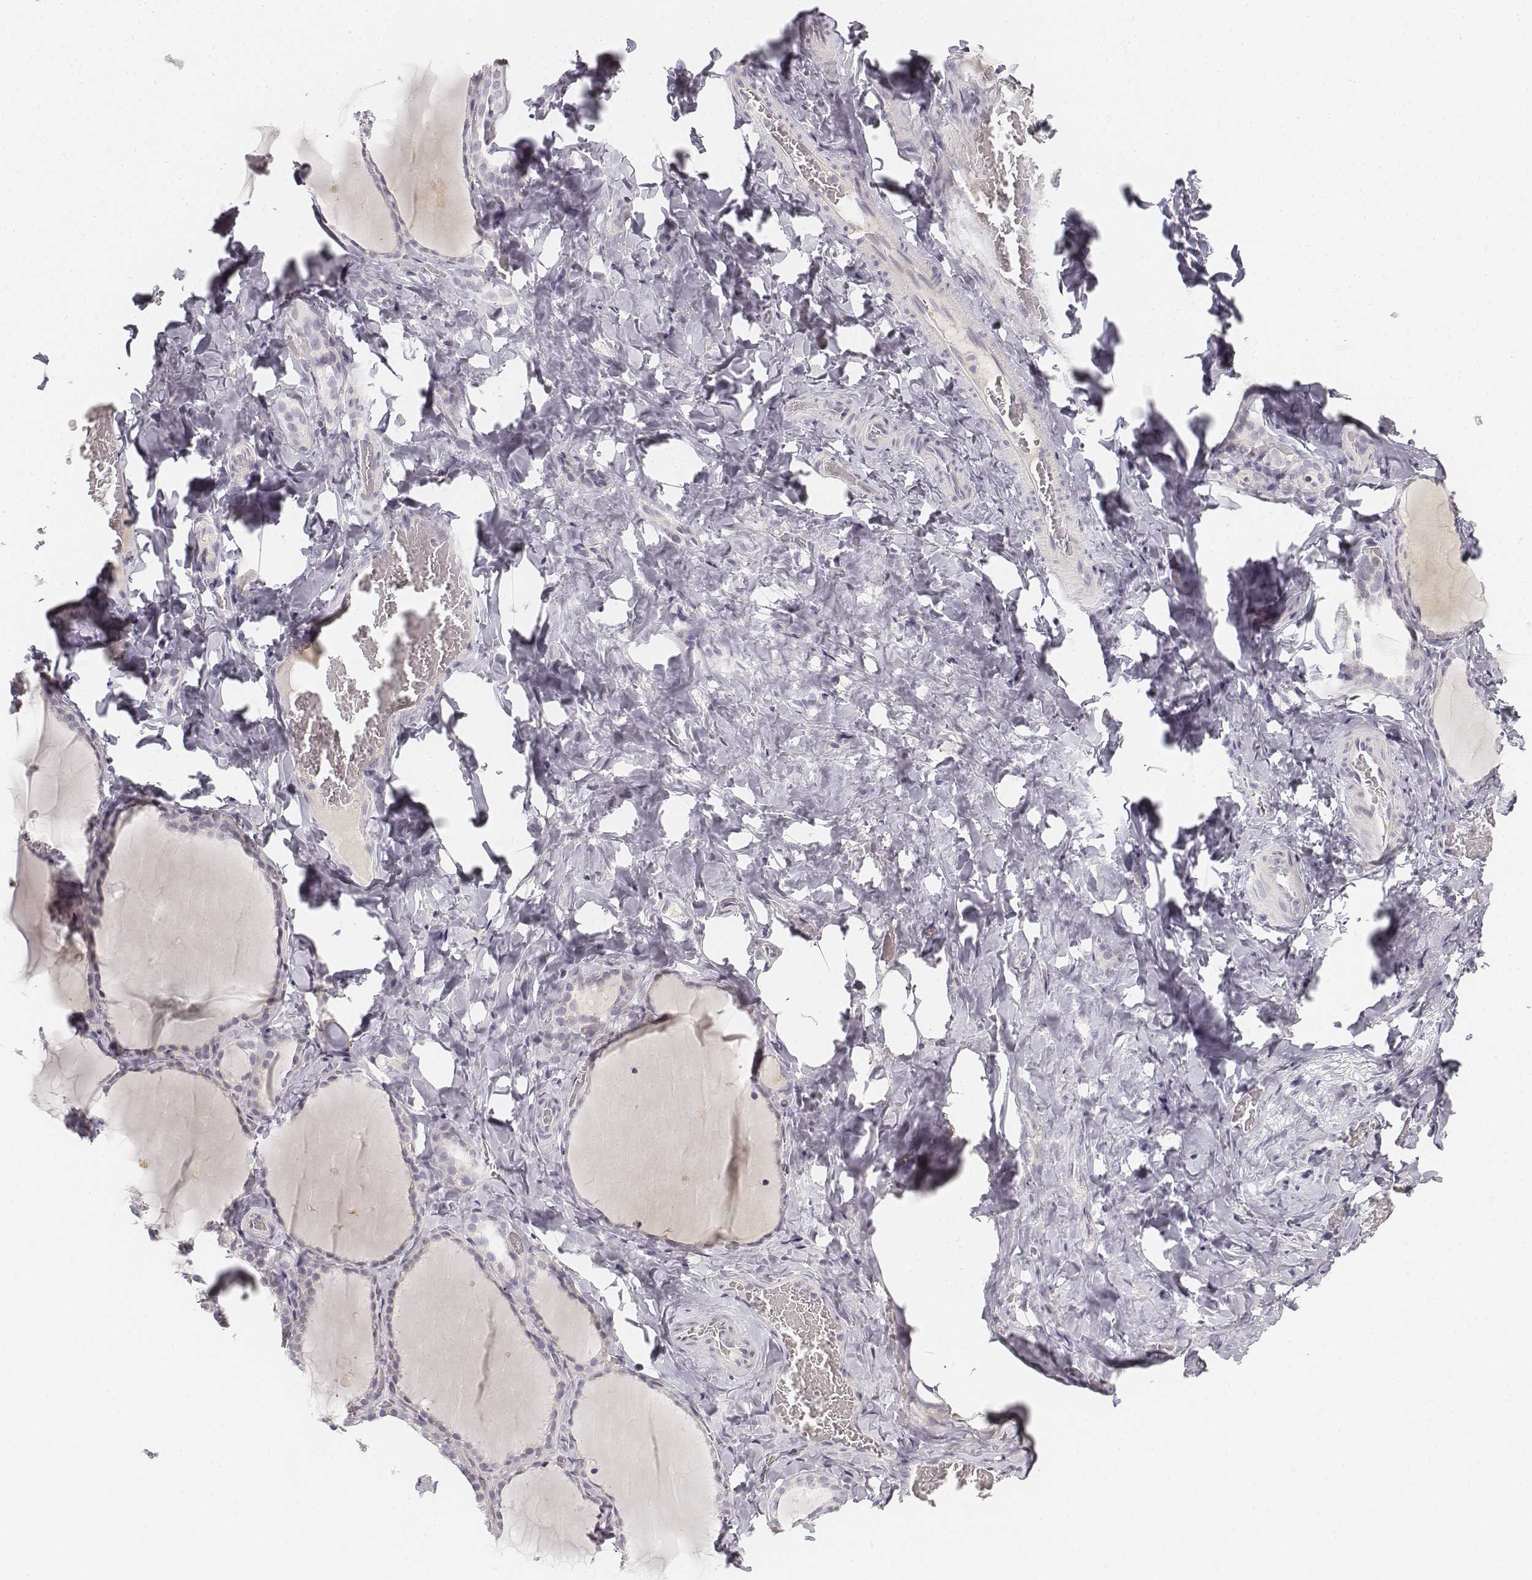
{"staining": {"intensity": "negative", "quantity": "none", "location": "none"}, "tissue": "thyroid gland", "cell_type": "Glandular cells", "image_type": "normal", "snomed": [{"axis": "morphology", "description": "Normal tissue, NOS"}, {"axis": "topography", "description": "Thyroid gland"}], "caption": "This is a photomicrograph of IHC staining of benign thyroid gland, which shows no positivity in glandular cells. (DAB (3,3'-diaminobenzidine) immunohistochemistry (IHC) visualized using brightfield microscopy, high magnification).", "gene": "DSG4", "patient": {"sex": "female", "age": 22}}